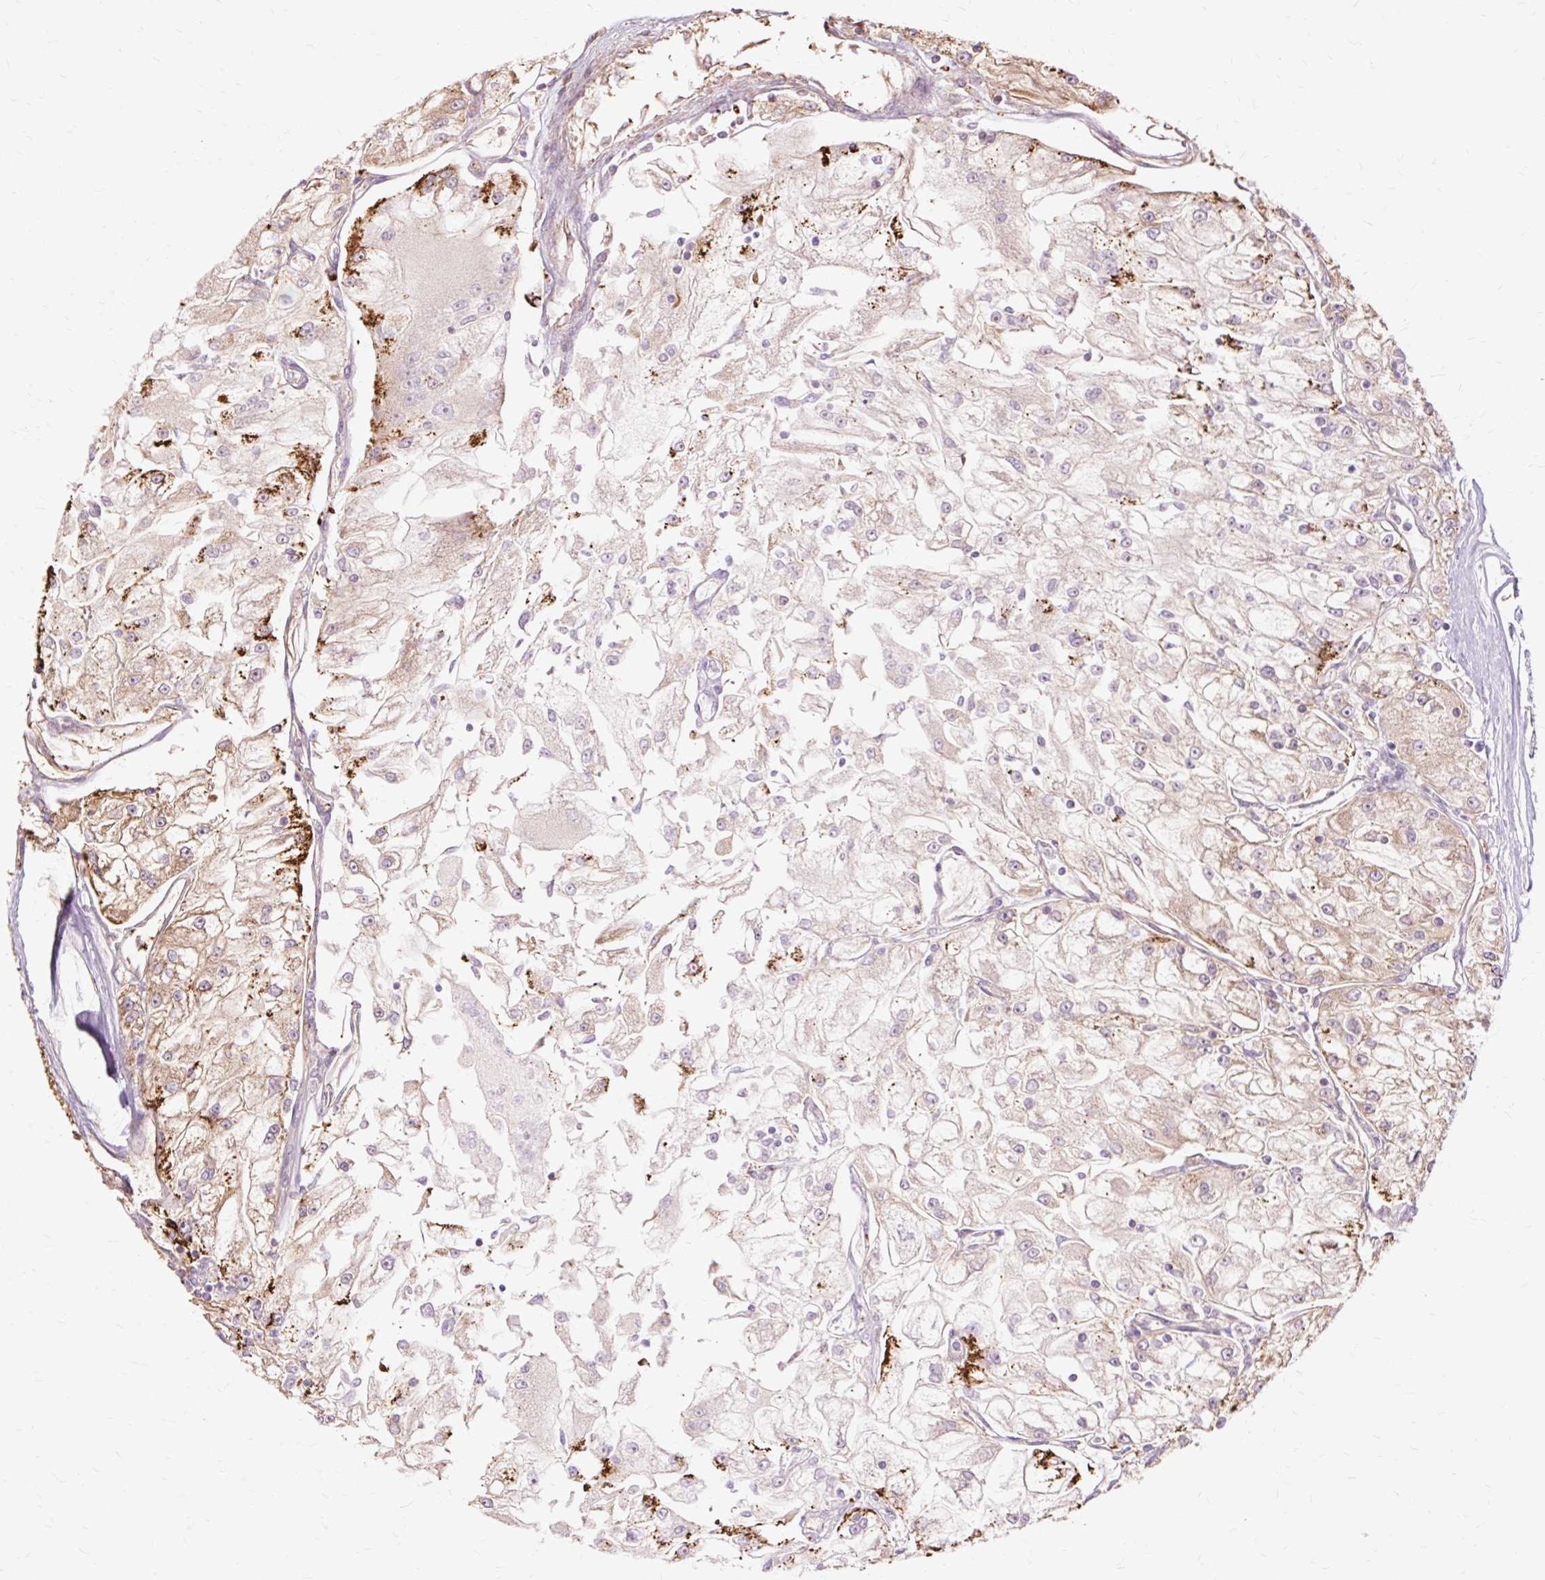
{"staining": {"intensity": "moderate", "quantity": ">75%", "location": "cytoplasmic/membranous"}, "tissue": "renal cancer", "cell_type": "Tumor cells", "image_type": "cancer", "snomed": [{"axis": "morphology", "description": "Adenocarcinoma, NOS"}, {"axis": "topography", "description": "Kidney"}], "caption": "A brown stain labels moderate cytoplasmic/membranous expression of a protein in renal adenocarcinoma tumor cells.", "gene": "PDZD2", "patient": {"sex": "female", "age": 72}}